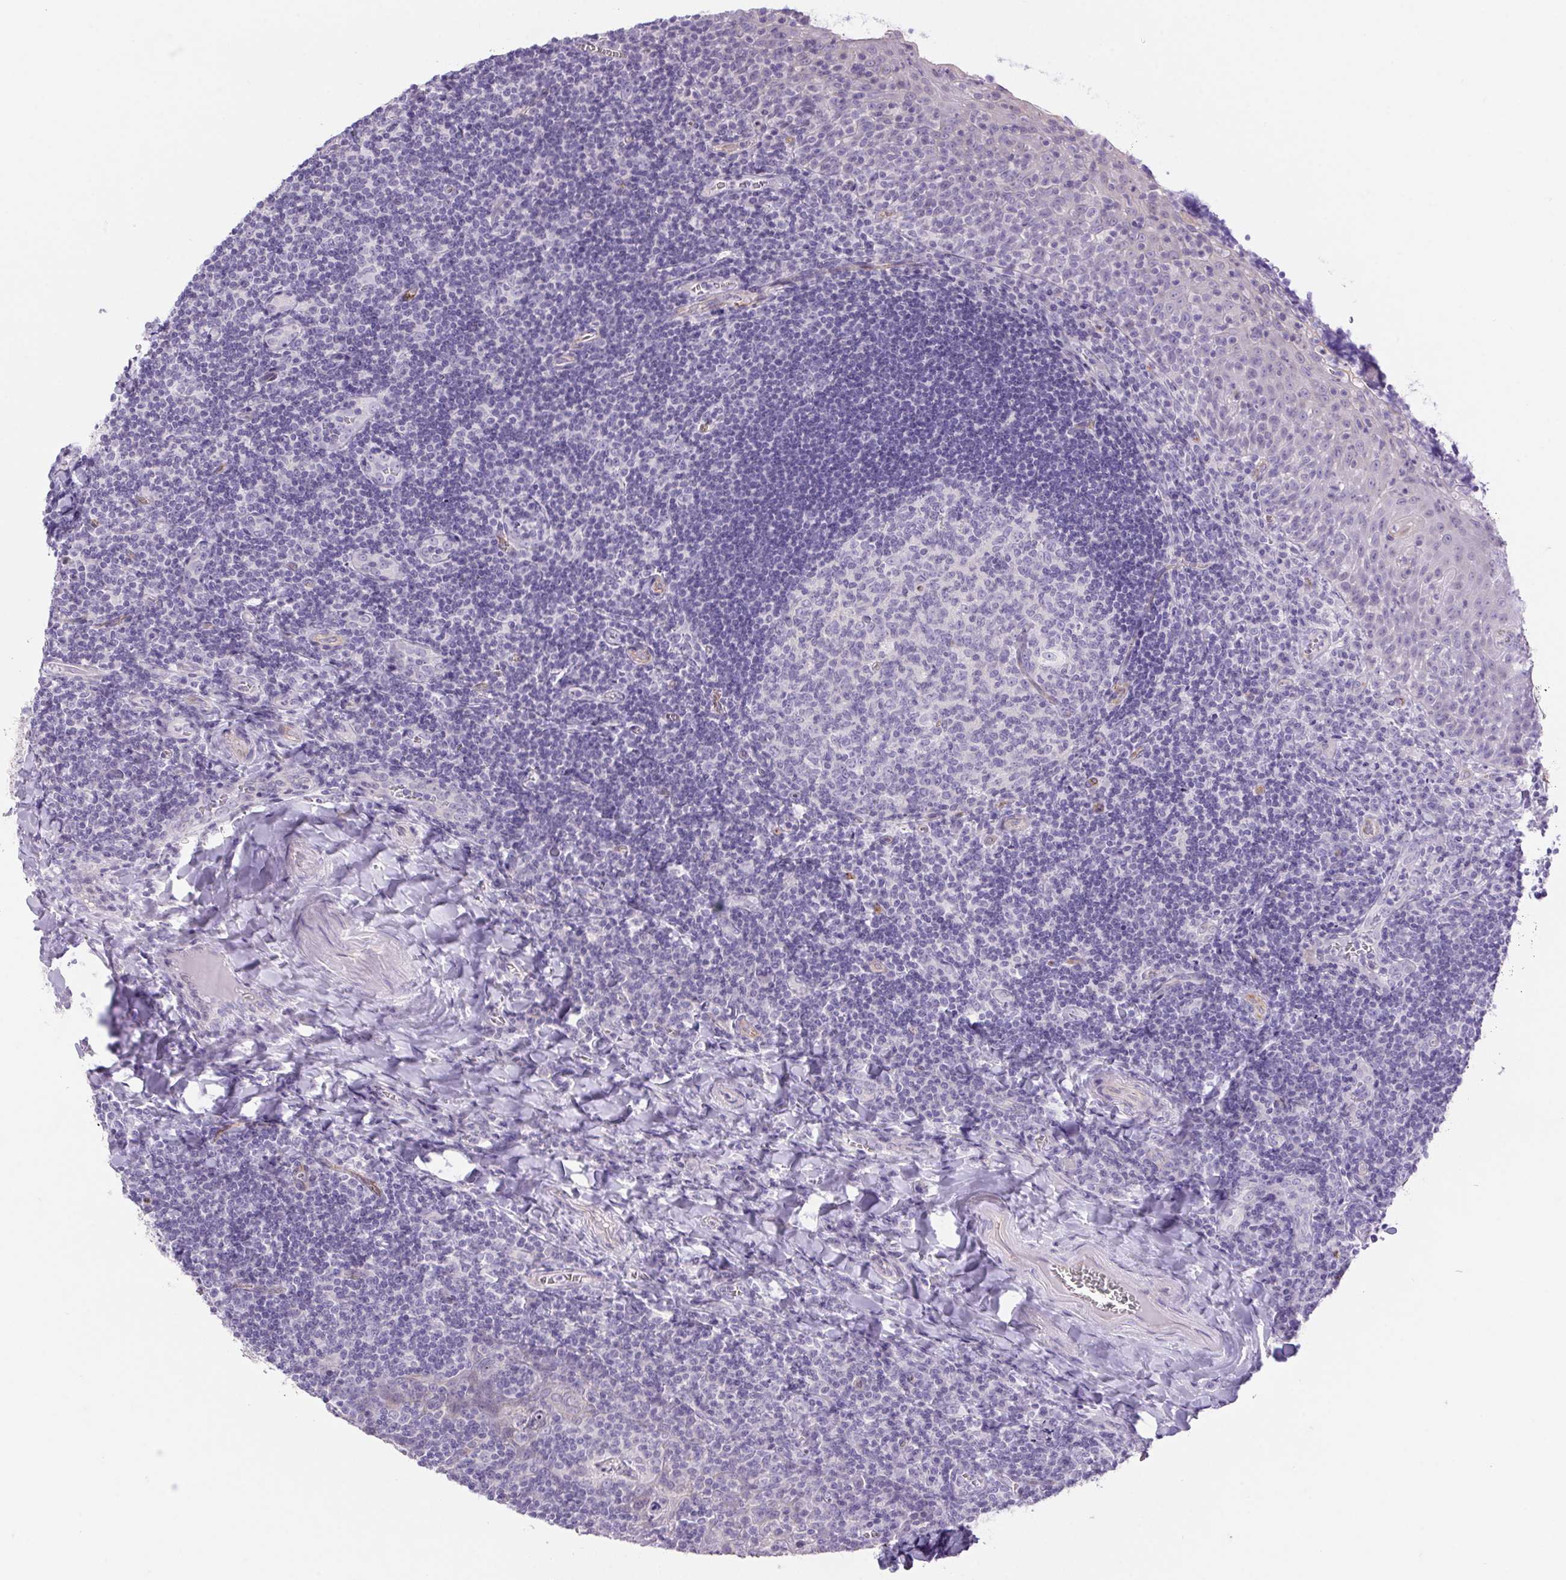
{"staining": {"intensity": "negative", "quantity": "none", "location": "none"}, "tissue": "tonsil", "cell_type": "Germinal center cells", "image_type": "normal", "snomed": [{"axis": "morphology", "description": "Normal tissue, NOS"}, {"axis": "morphology", "description": "Inflammation, NOS"}, {"axis": "topography", "description": "Tonsil"}], "caption": "Immunohistochemical staining of normal human tonsil reveals no significant positivity in germinal center cells.", "gene": "ERP27", "patient": {"sex": "female", "age": 31}}